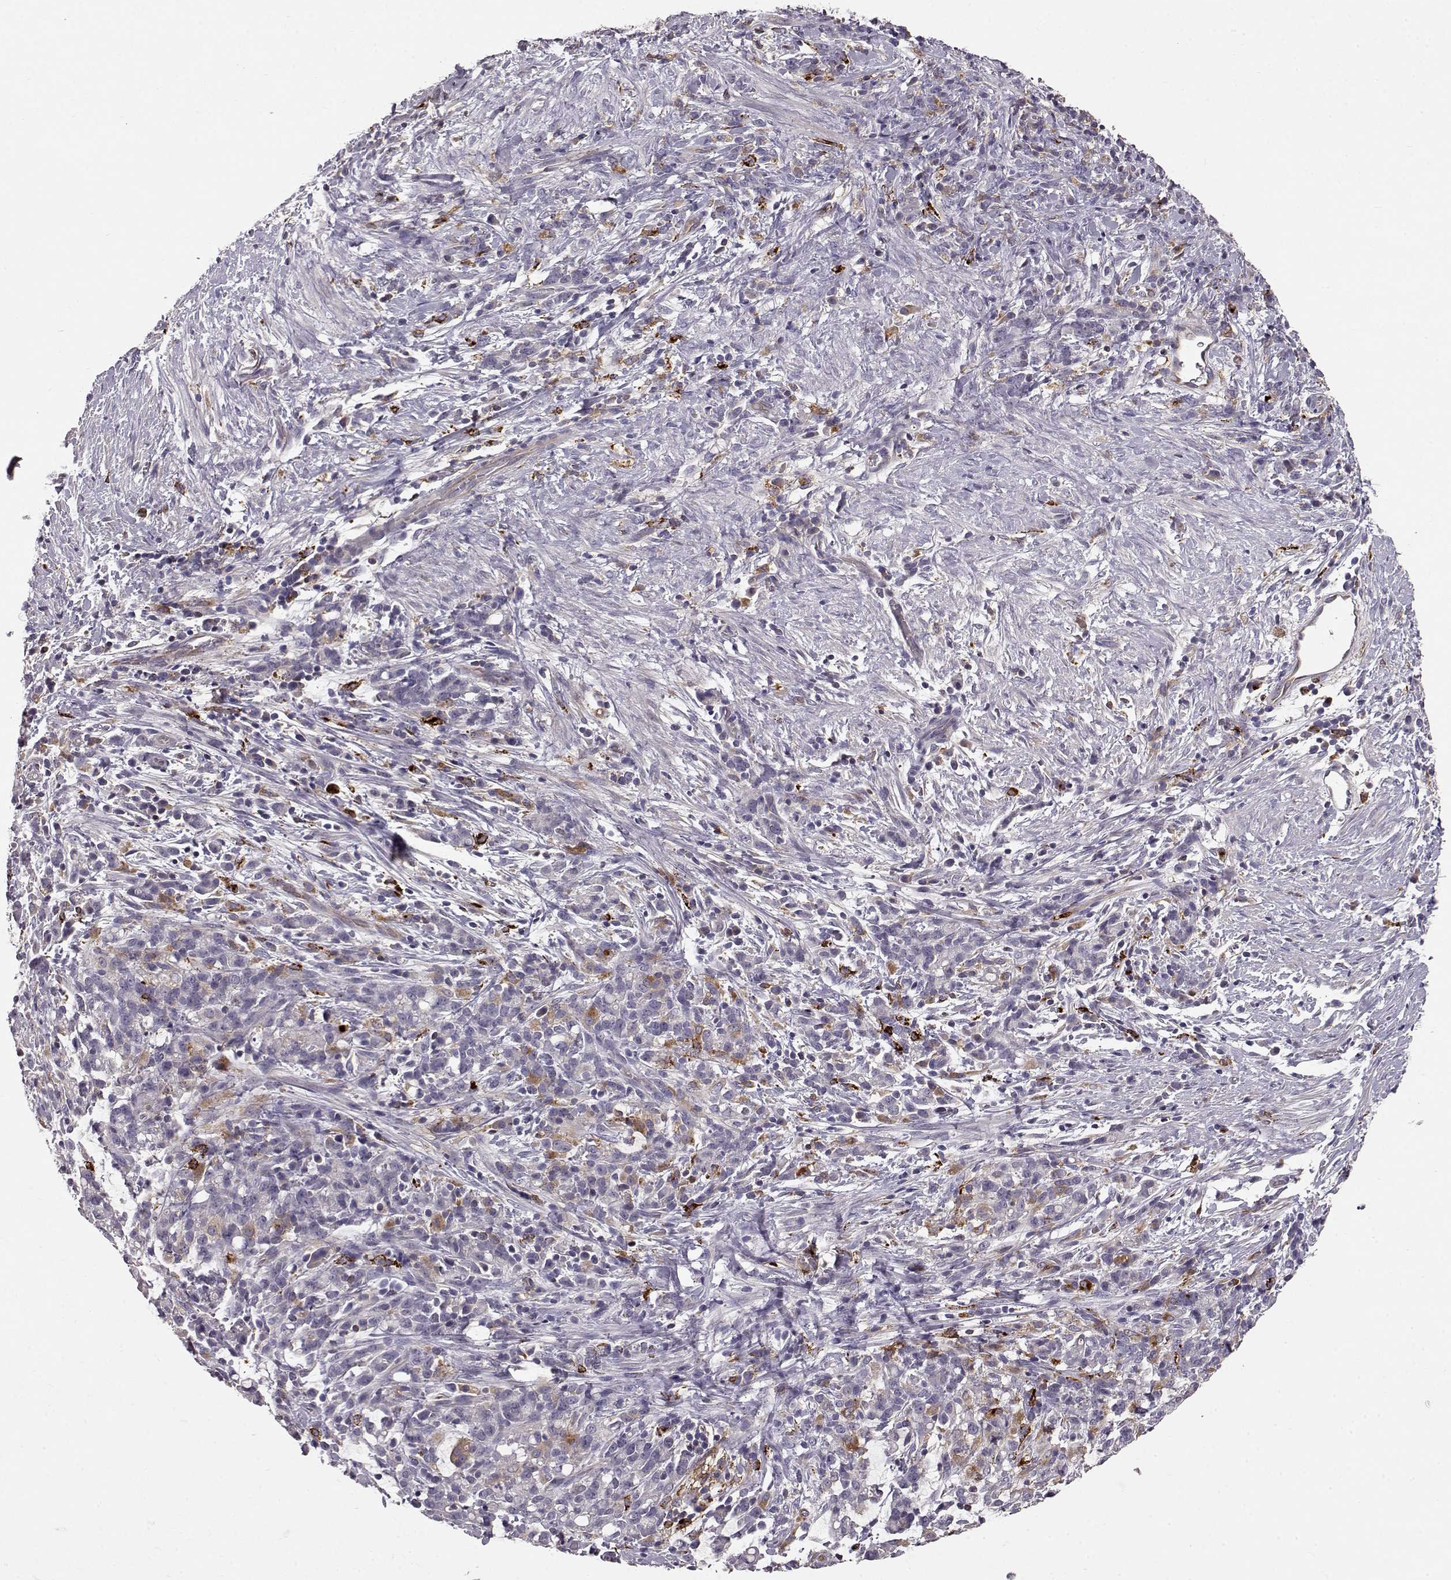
{"staining": {"intensity": "weak", "quantity": "<25%", "location": "cytoplasmic/membranous"}, "tissue": "stomach cancer", "cell_type": "Tumor cells", "image_type": "cancer", "snomed": [{"axis": "morphology", "description": "Adenocarcinoma, NOS"}, {"axis": "topography", "description": "Stomach"}], "caption": "A photomicrograph of stomach adenocarcinoma stained for a protein exhibits no brown staining in tumor cells. The staining is performed using DAB brown chromogen with nuclei counter-stained in using hematoxylin.", "gene": "CCNF", "patient": {"sex": "female", "age": 57}}